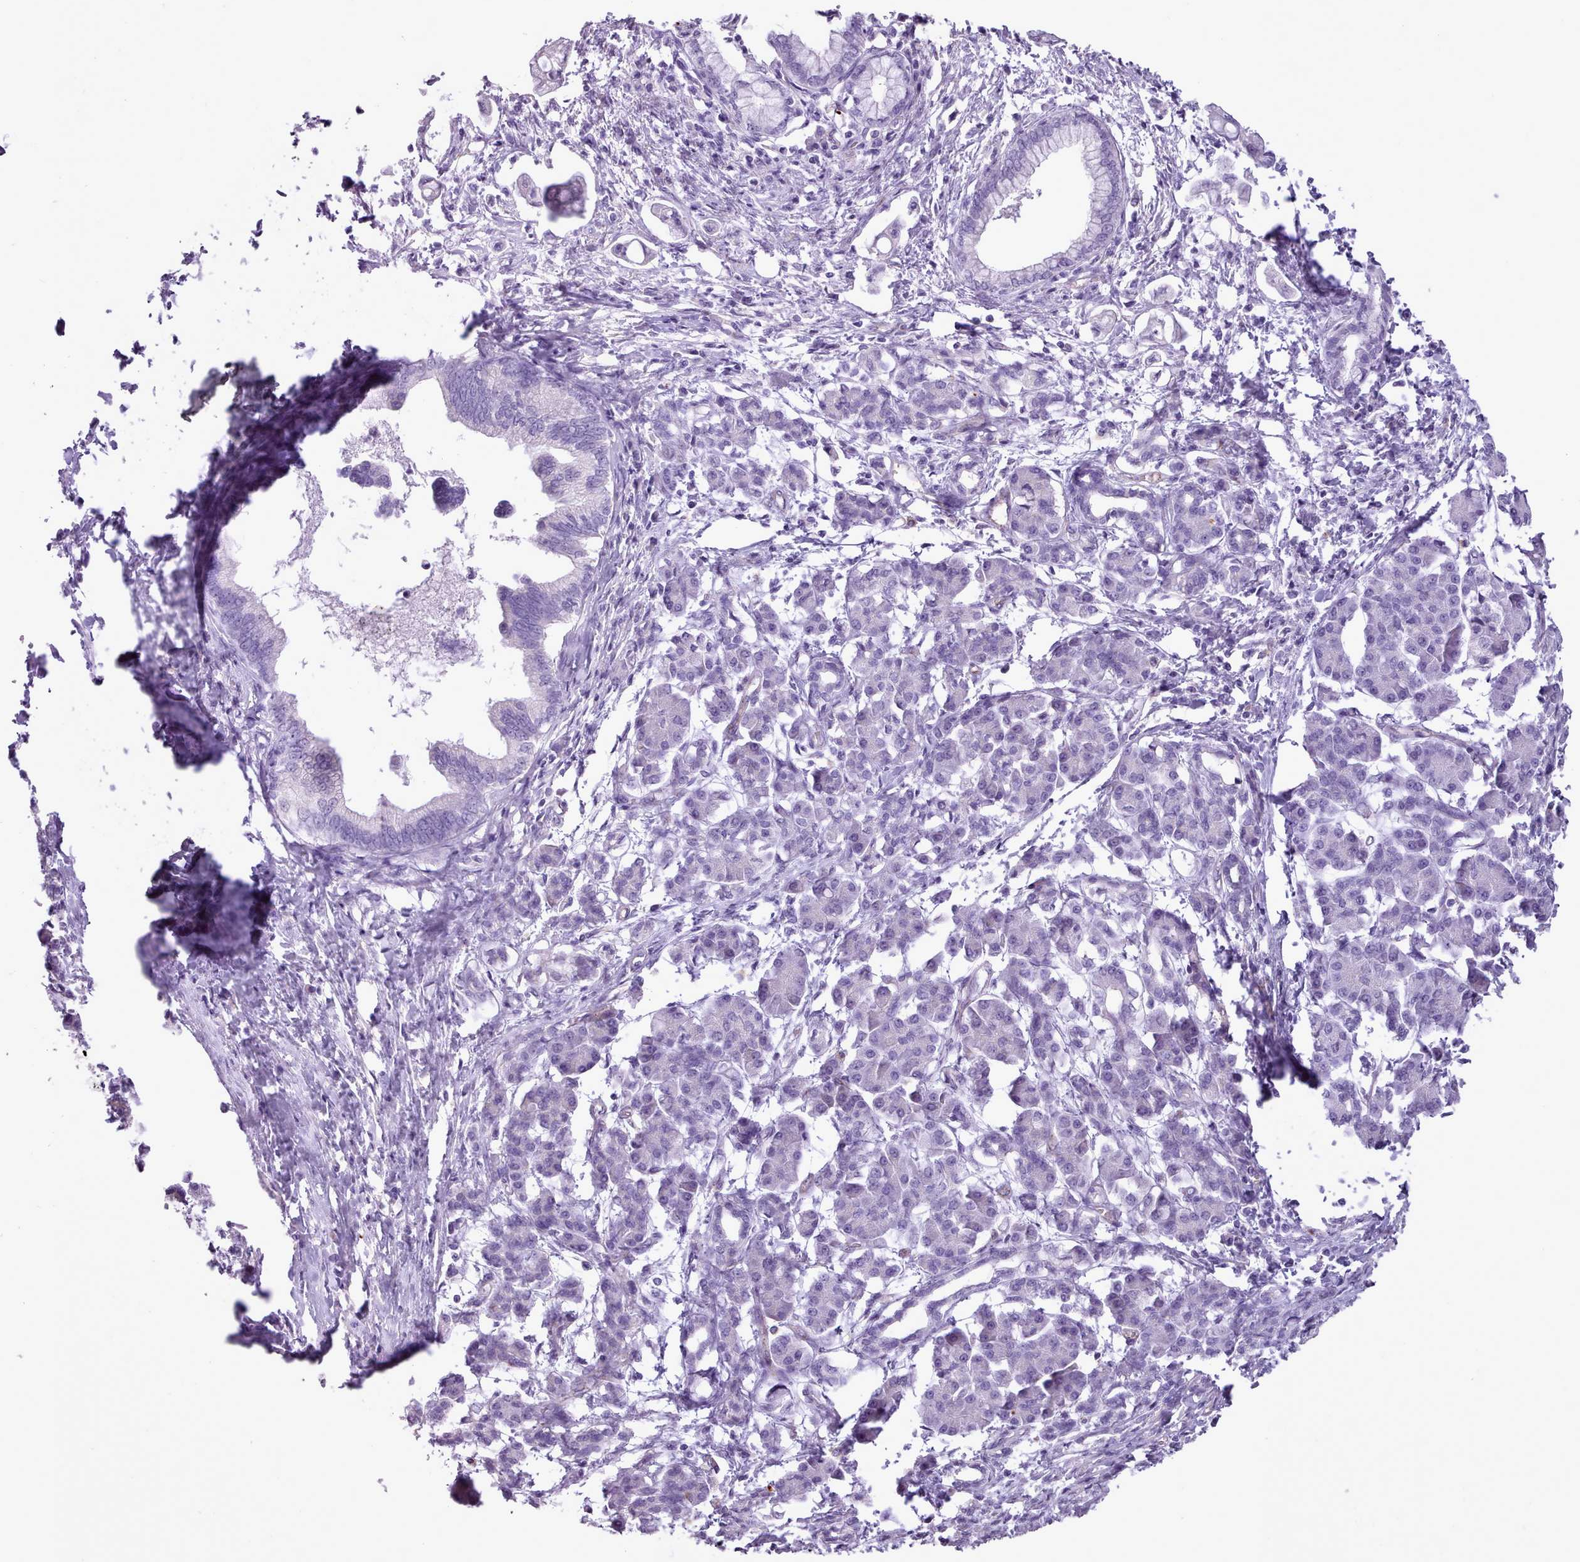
{"staining": {"intensity": "negative", "quantity": "none", "location": "none"}, "tissue": "pancreatic cancer", "cell_type": "Tumor cells", "image_type": "cancer", "snomed": [{"axis": "morphology", "description": "Adenocarcinoma, NOS"}, {"axis": "topography", "description": "Pancreas"}], "caption": "Pancreatic adenocarcinoma stained for a protein using immunohistochemistry (IHC) exhibits no positivity tumor cells.", "gene": "ATRAID", "patient": {"sex": "female", "age": 55}}